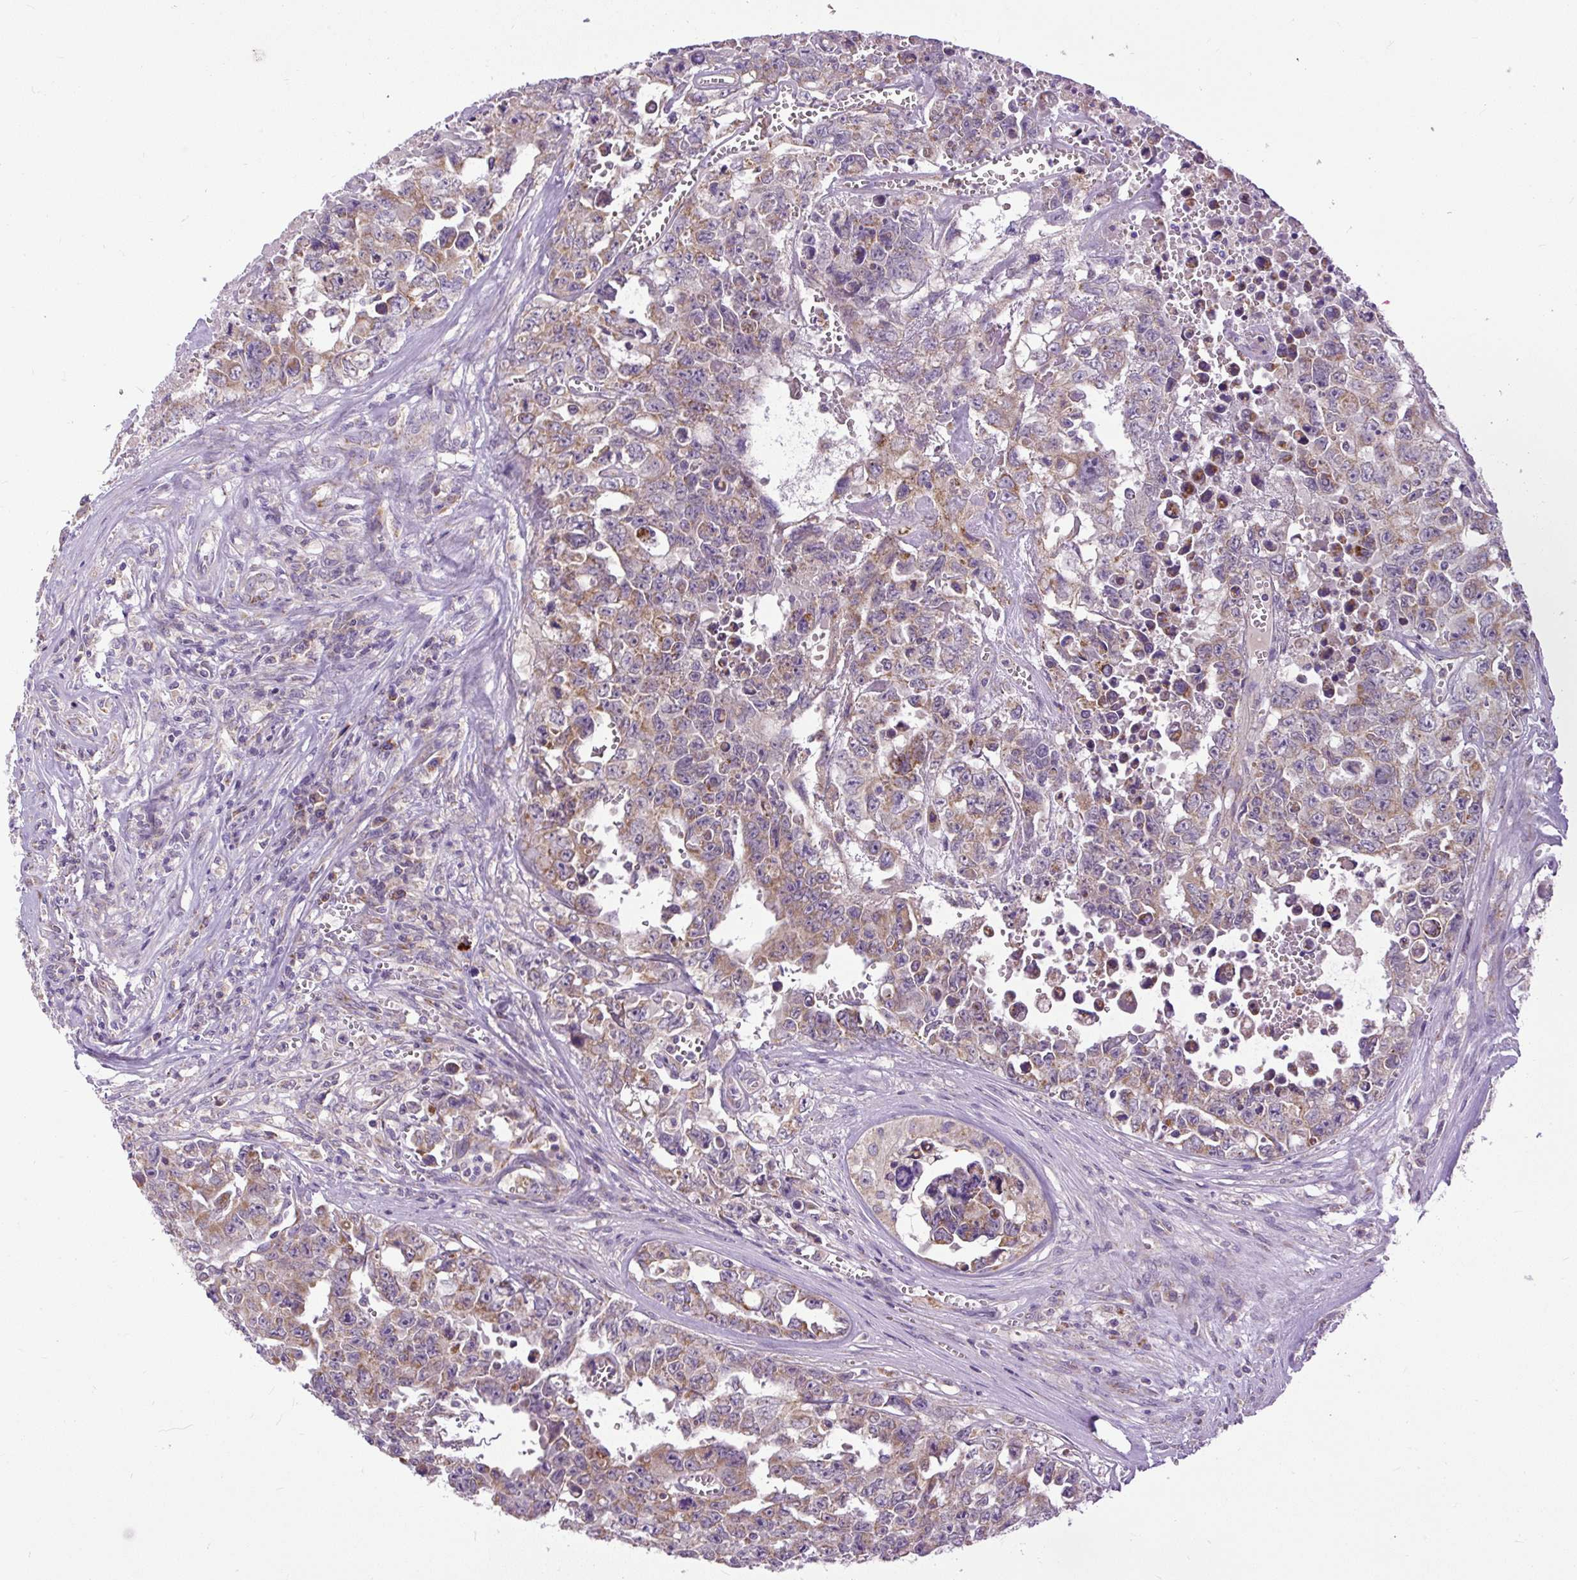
{"staining": {"intensity": "moderate", "quantity": "25%-75%", "location": "cytoplasmic/membranous"}, "tissue": "testis cancer", "cell_type": "Tumor cells", "image_type": "cancer", "snomed": [{"axis": "morphology", "description": "Carcinoma, Embryonal, NOS"}, {"axis": "topography", "description": "Testis"}], "caption": "Testis cancer was stained to show a protein in brown. There is medium levels of moderate cytoplasmic/membranous staining in approximately 25%-75% of tumor cells.", "gene": "TM2D3", "patient": {"sex": "male", "age": 24}}